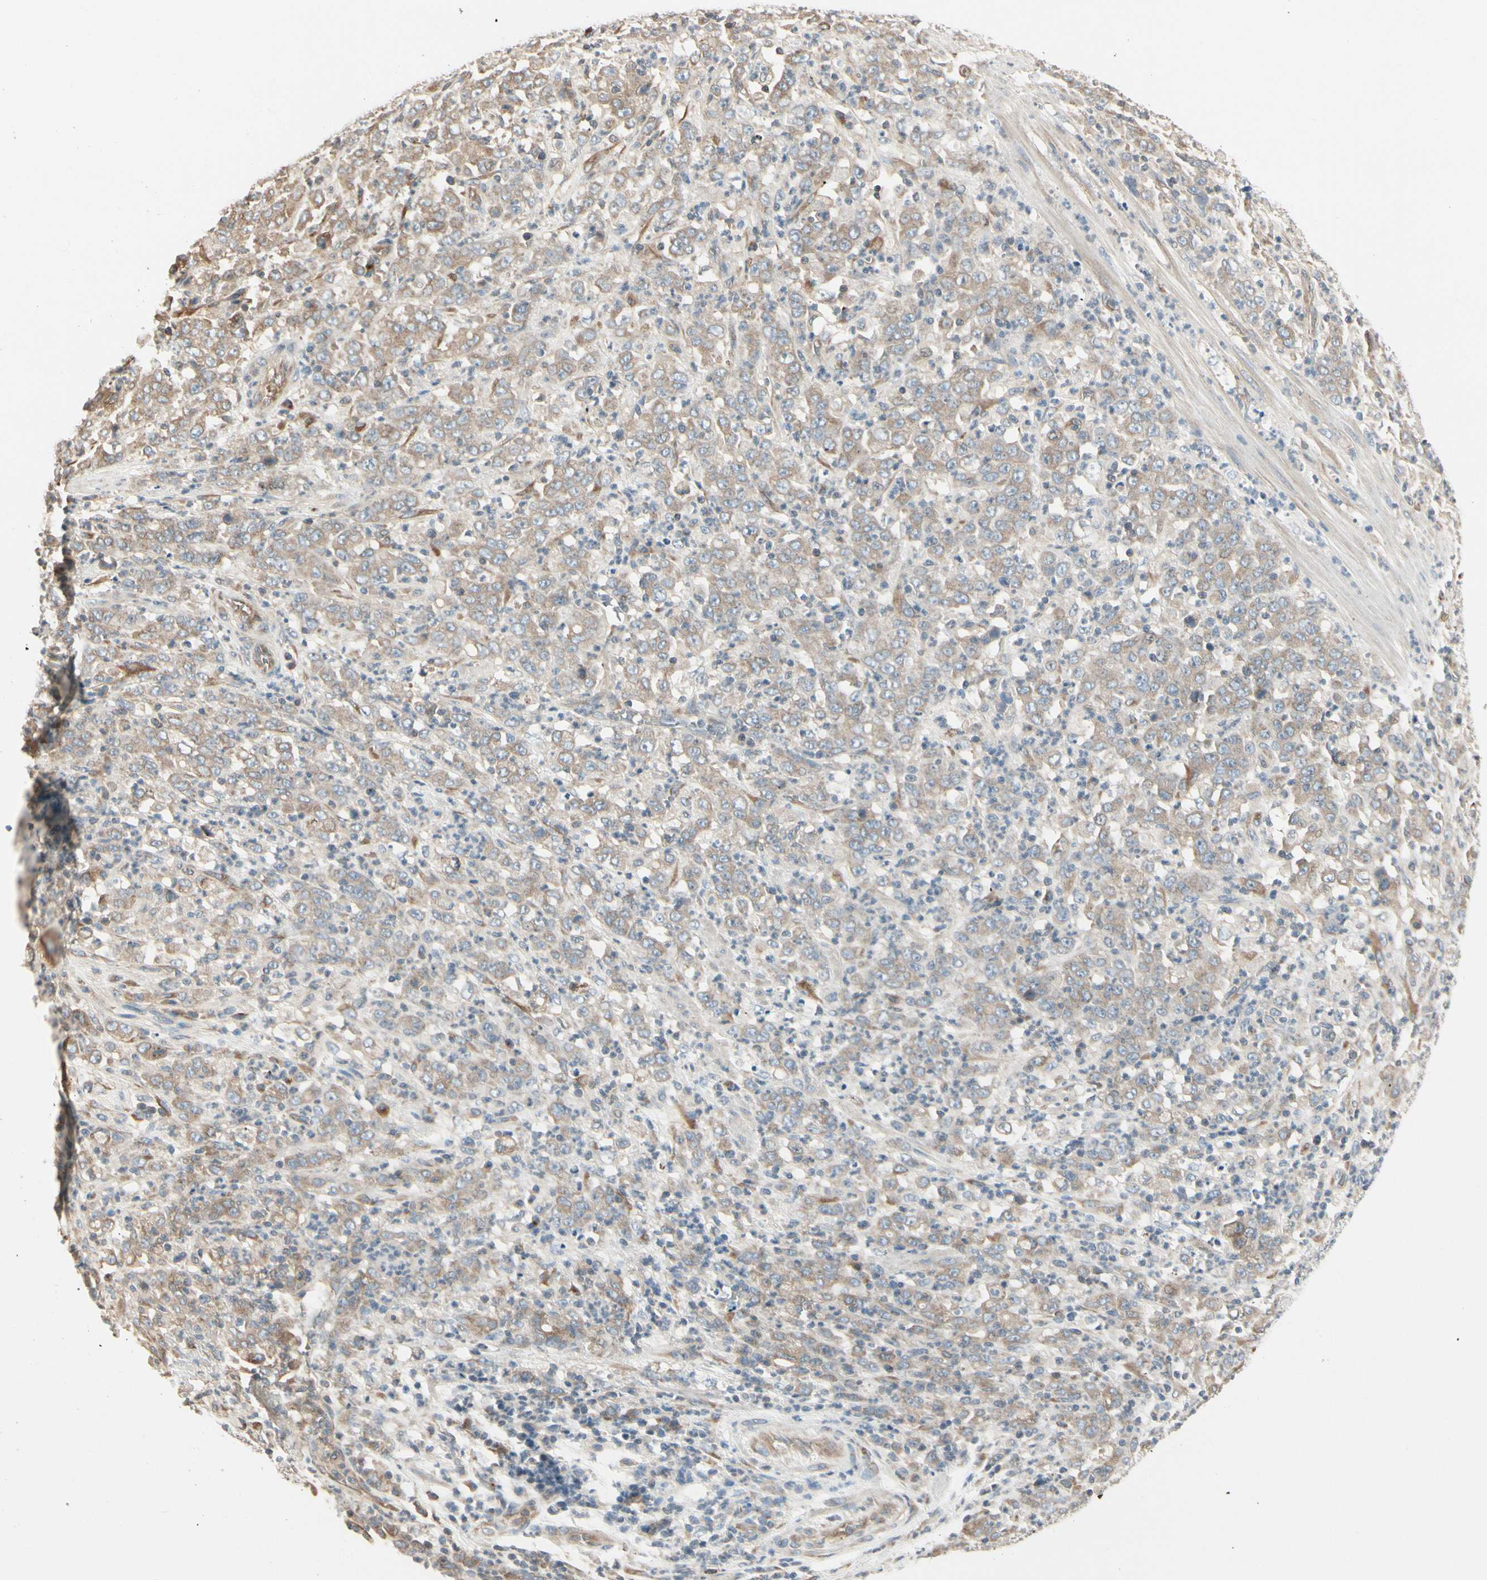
{"staining": {"intensity": "weak", "quantity": ">75%", "location": "cytoplasmic/membranous"}, "tissue": "stomach cancer", "cell_type": "Tumor cells", "image_type": "cancer", "snomed": [{"axis": "morphology", "description": "Adenocarcinoma, NOS"}, {"axis": "topography", "description": "Stomach, lower"}], "caption": "Approximately >75% of tumor cells in stomach cancer display weak cytoplasmic/membranous protein expression as visualized by brown immunohistochemical staining.", "gene": "NUCB2", "patient": {"sex": "female", "age": 71}}